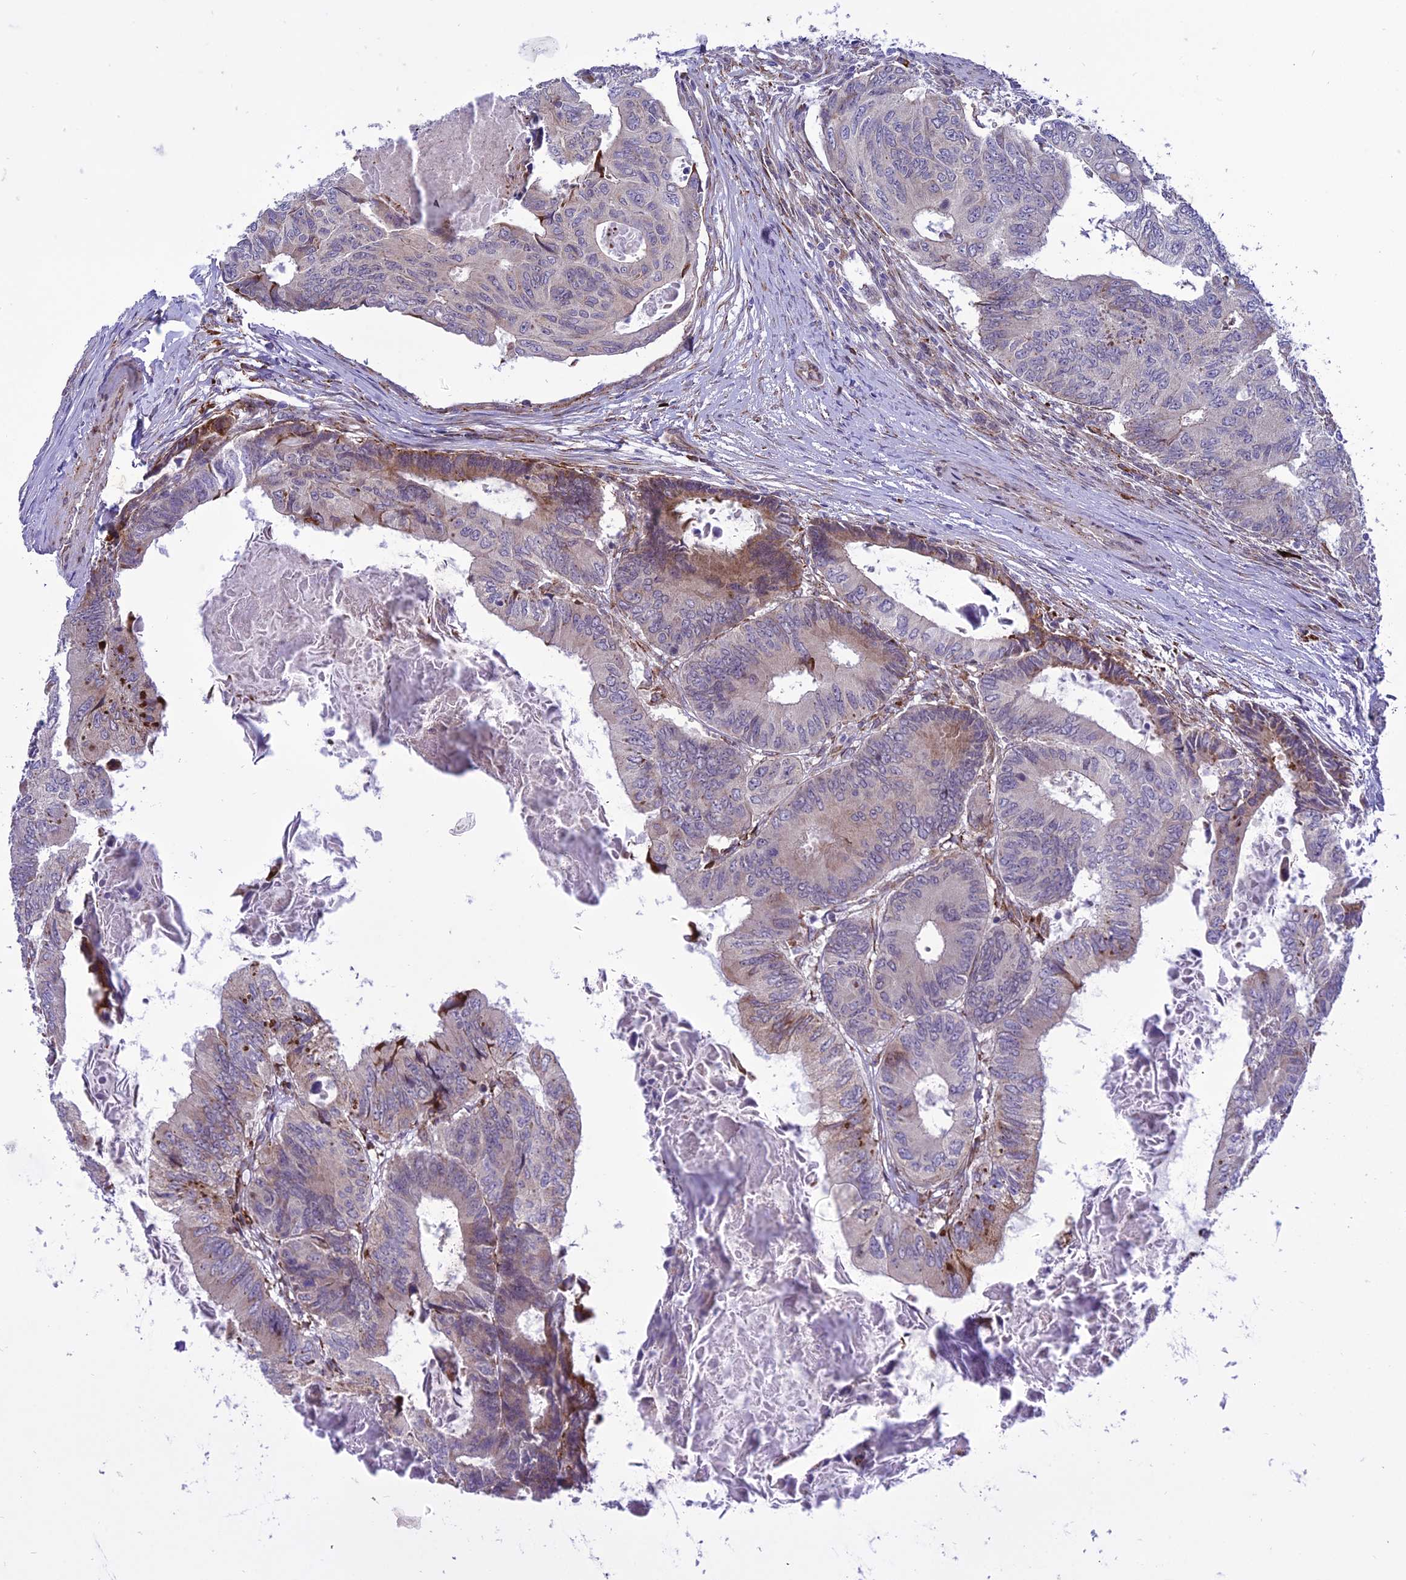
{"staining": {"intensity": "moderate", "quantity": "<25%", "location": "cytoplasmic/membranous"}, "tissue": "colorectal cancer", "cell_type": "Tumor cells", "image_type": "cancer", "snomed": [{"axis": "morphology", "description": "Adenocarcinoma, NOS"}, {"axis": "topography", "description": "Colon"}], "caption": "Moderate cytoplasmic/membranous positivity for a protein is appreciated in approximately <25% of tumor cells of adenocarcinoma (colorectal) using IHC.", "gene": "NEURL2", "patient": {"sex": "male", "age": 85}}